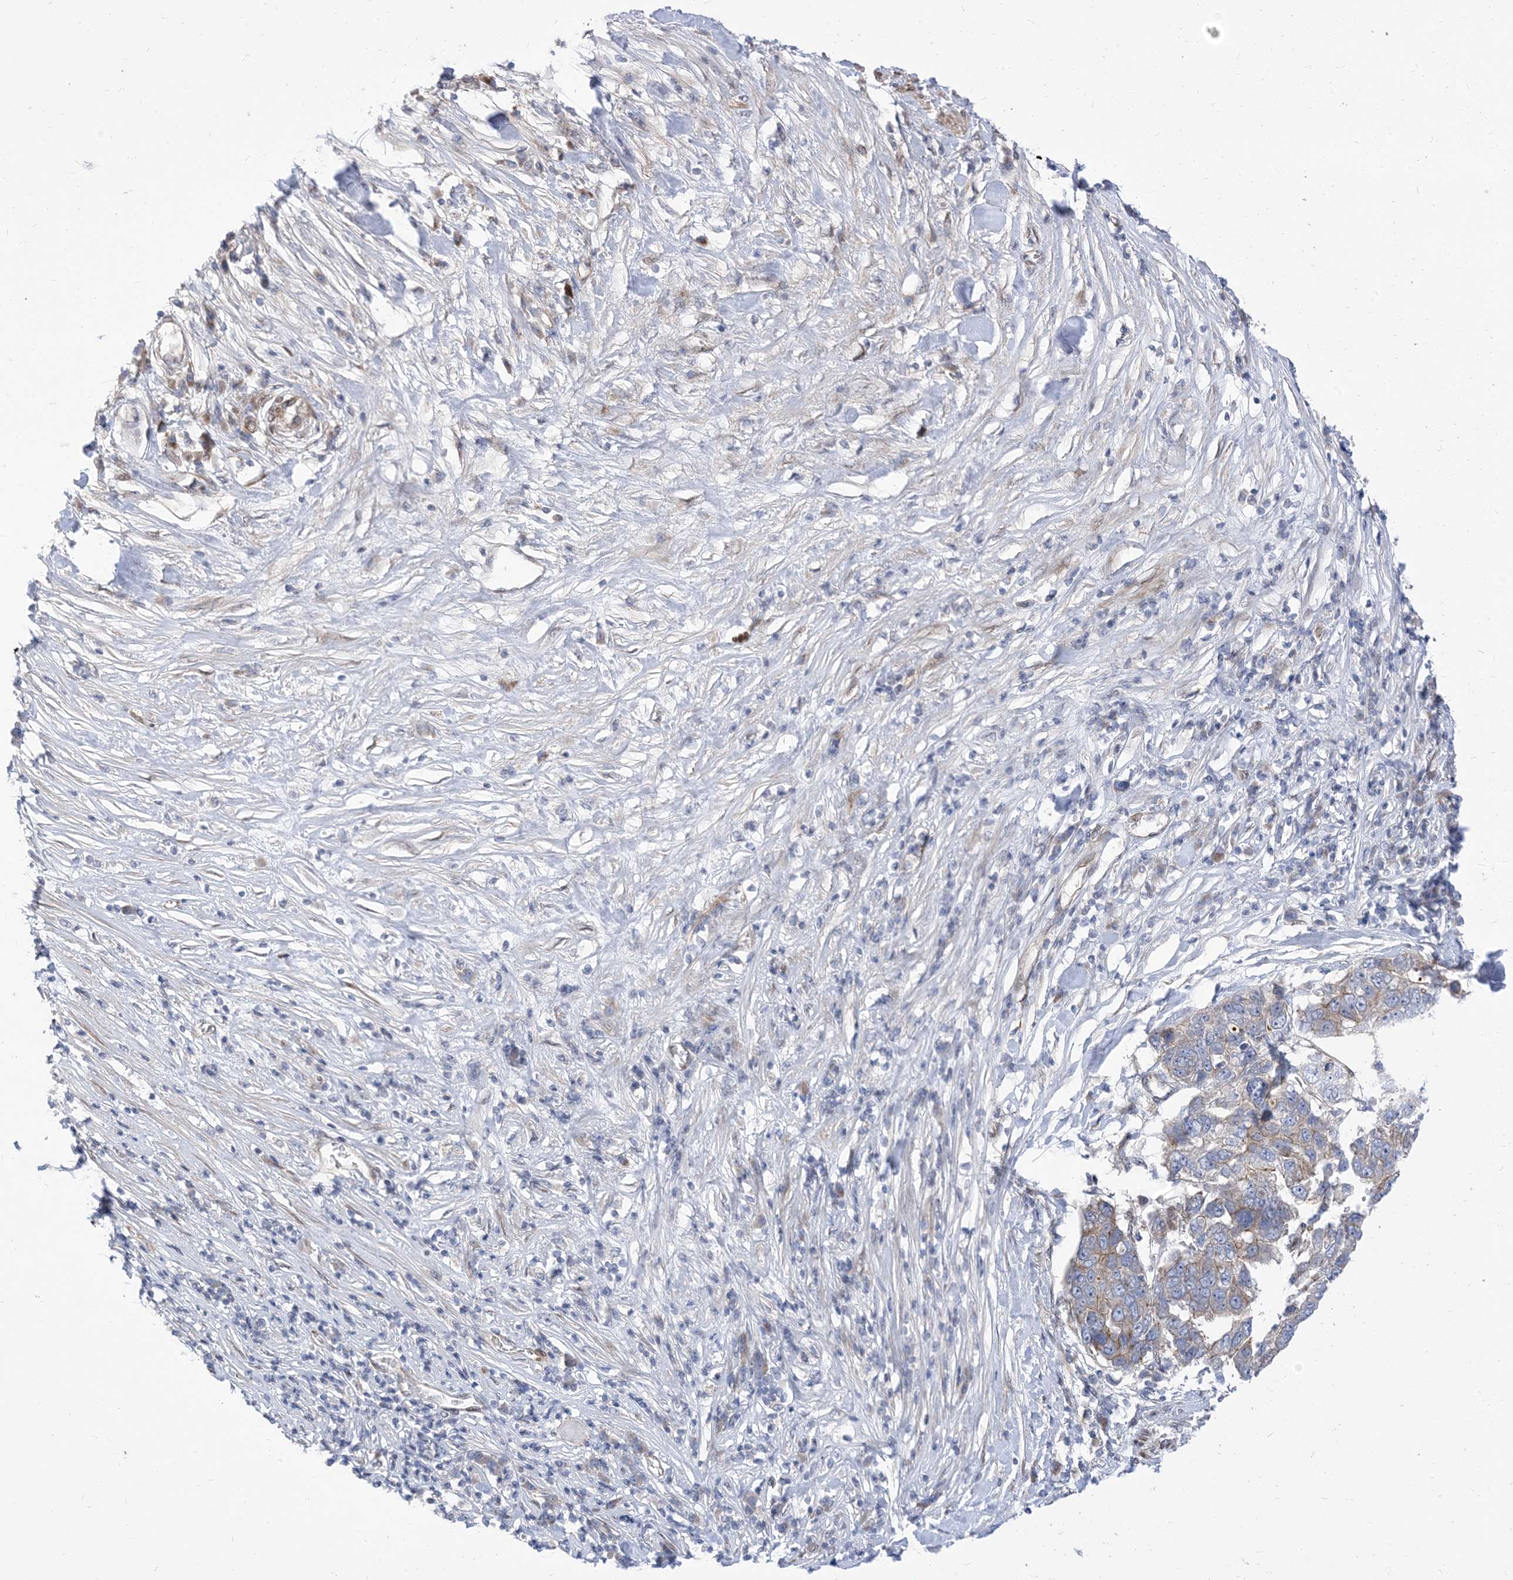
{"staining": {"intensity": "weak", "quantity": "25%-75%", "location": "cytoplasmic/membranous"}, "tissue": "pancreatic cancer", "cell_type": "Tumor cells", "image_type": "cancer", "snomed": [{"axis": "morphology", "description": "Adenocarcinoma, NOS"}, {"axis": "topography", "description": "Pancreas"}], "caption": "Protein expression analysis of pancreatic cancer (adenocarcinoma) exhibits weak cytoplasmic/membranous expression in about 25%-75% of tumor cells.", "gene": "TYSND1", "patient": {"sex": "female", "age": 61}}